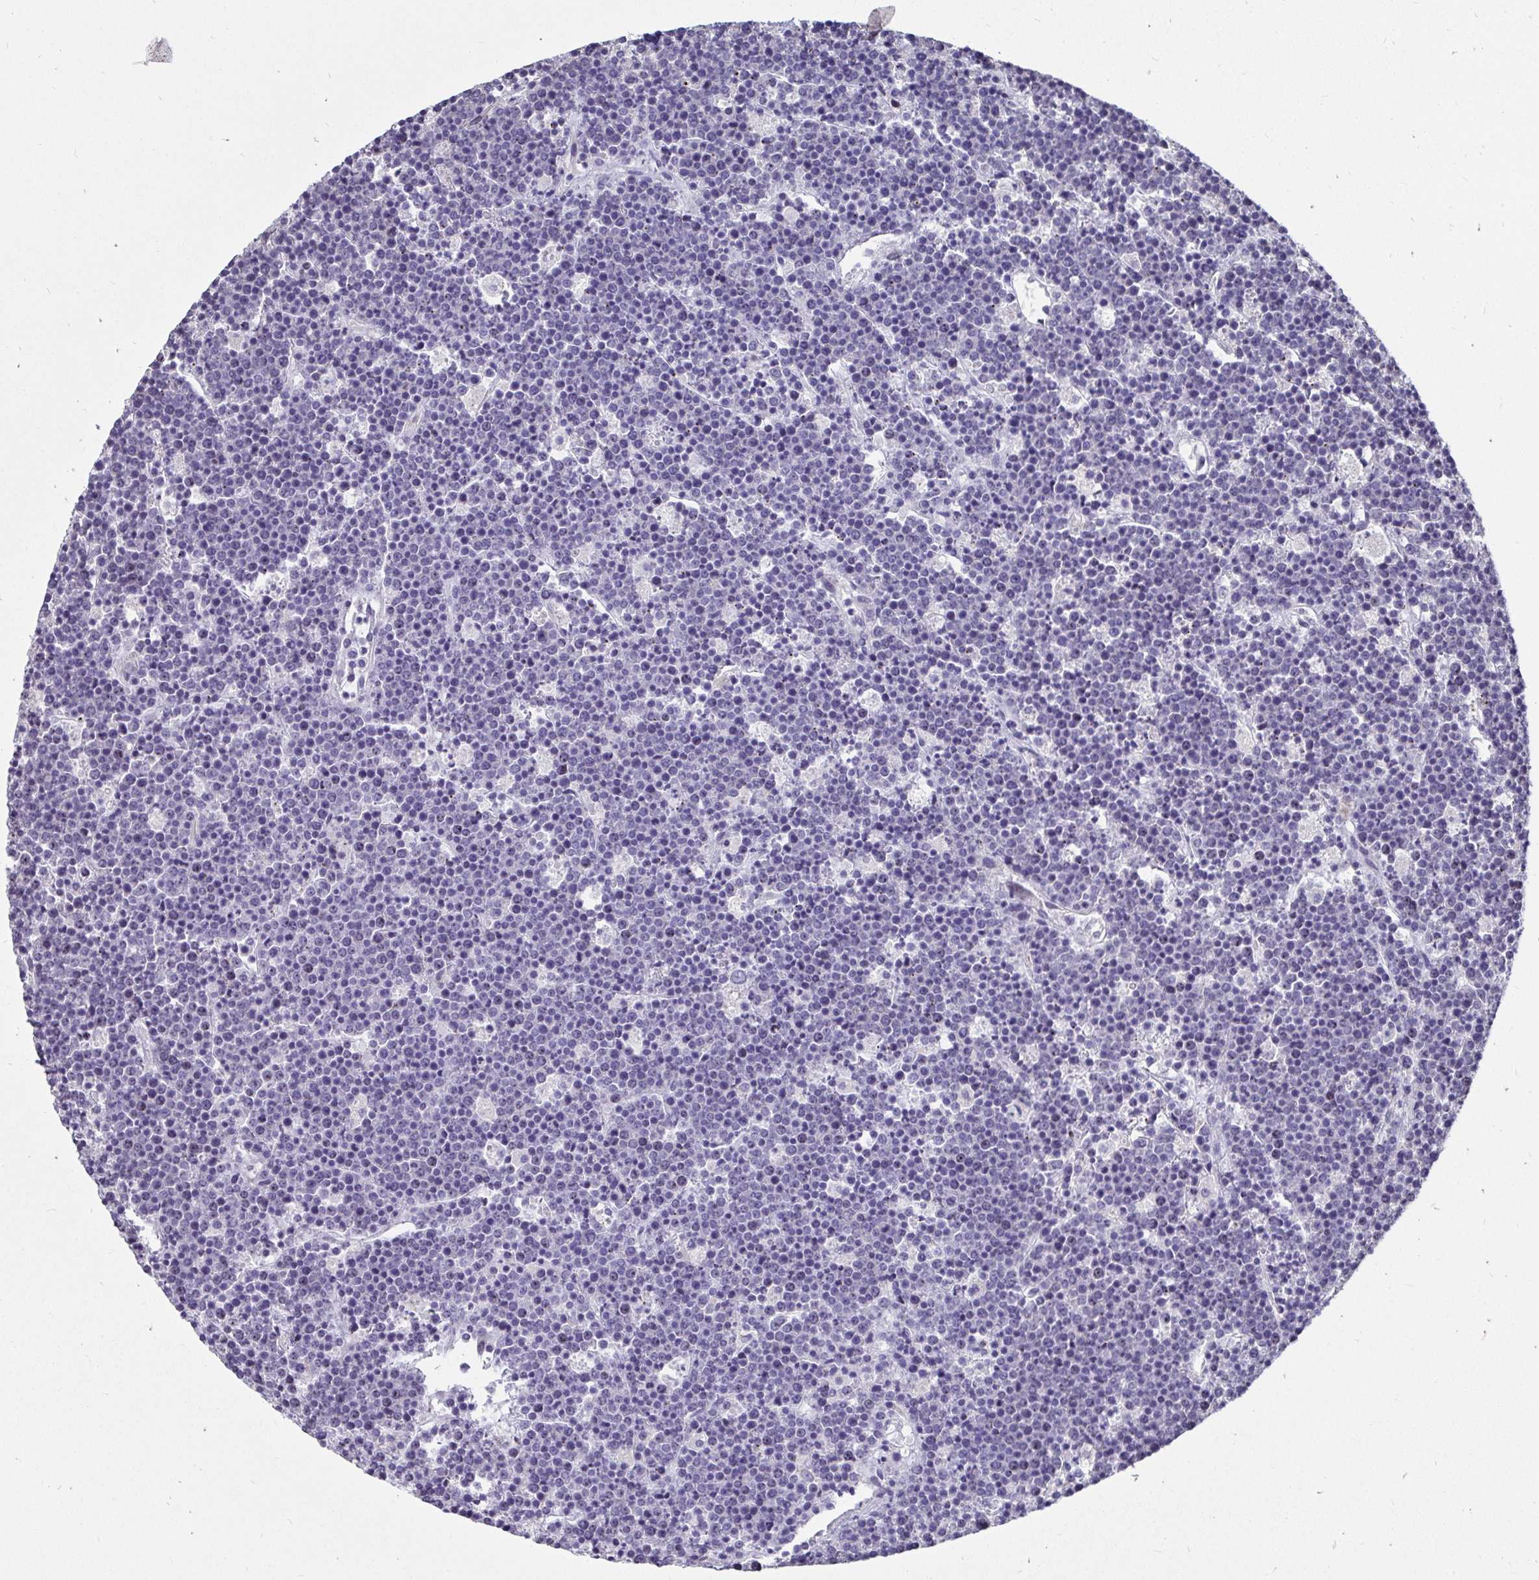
{"staining": {"intensity": "negative", "quantity": "none", "location": "none"}, "tissue": "lymphoma", "cell_type": "Tumor cells", "image_type": "cancer", "snomed": [{"axis": "morphology", "description": "Malignant lymphoma, non-Hodgkin's type, High grade"}, {"axis": "topography", "description": "Ovary"}], "caption": "Malignant lymphoma, non-Hodgkin's type (high-grade) was stained to show a protein in brown. There is no significant staining in tumor cells. (DAB (3,3'-diaminobenzidine) IHC visualized using brightfield microscopy, high magnification).", "gene": "ANLN", "patient": {"sex": "female", "age": 56}}